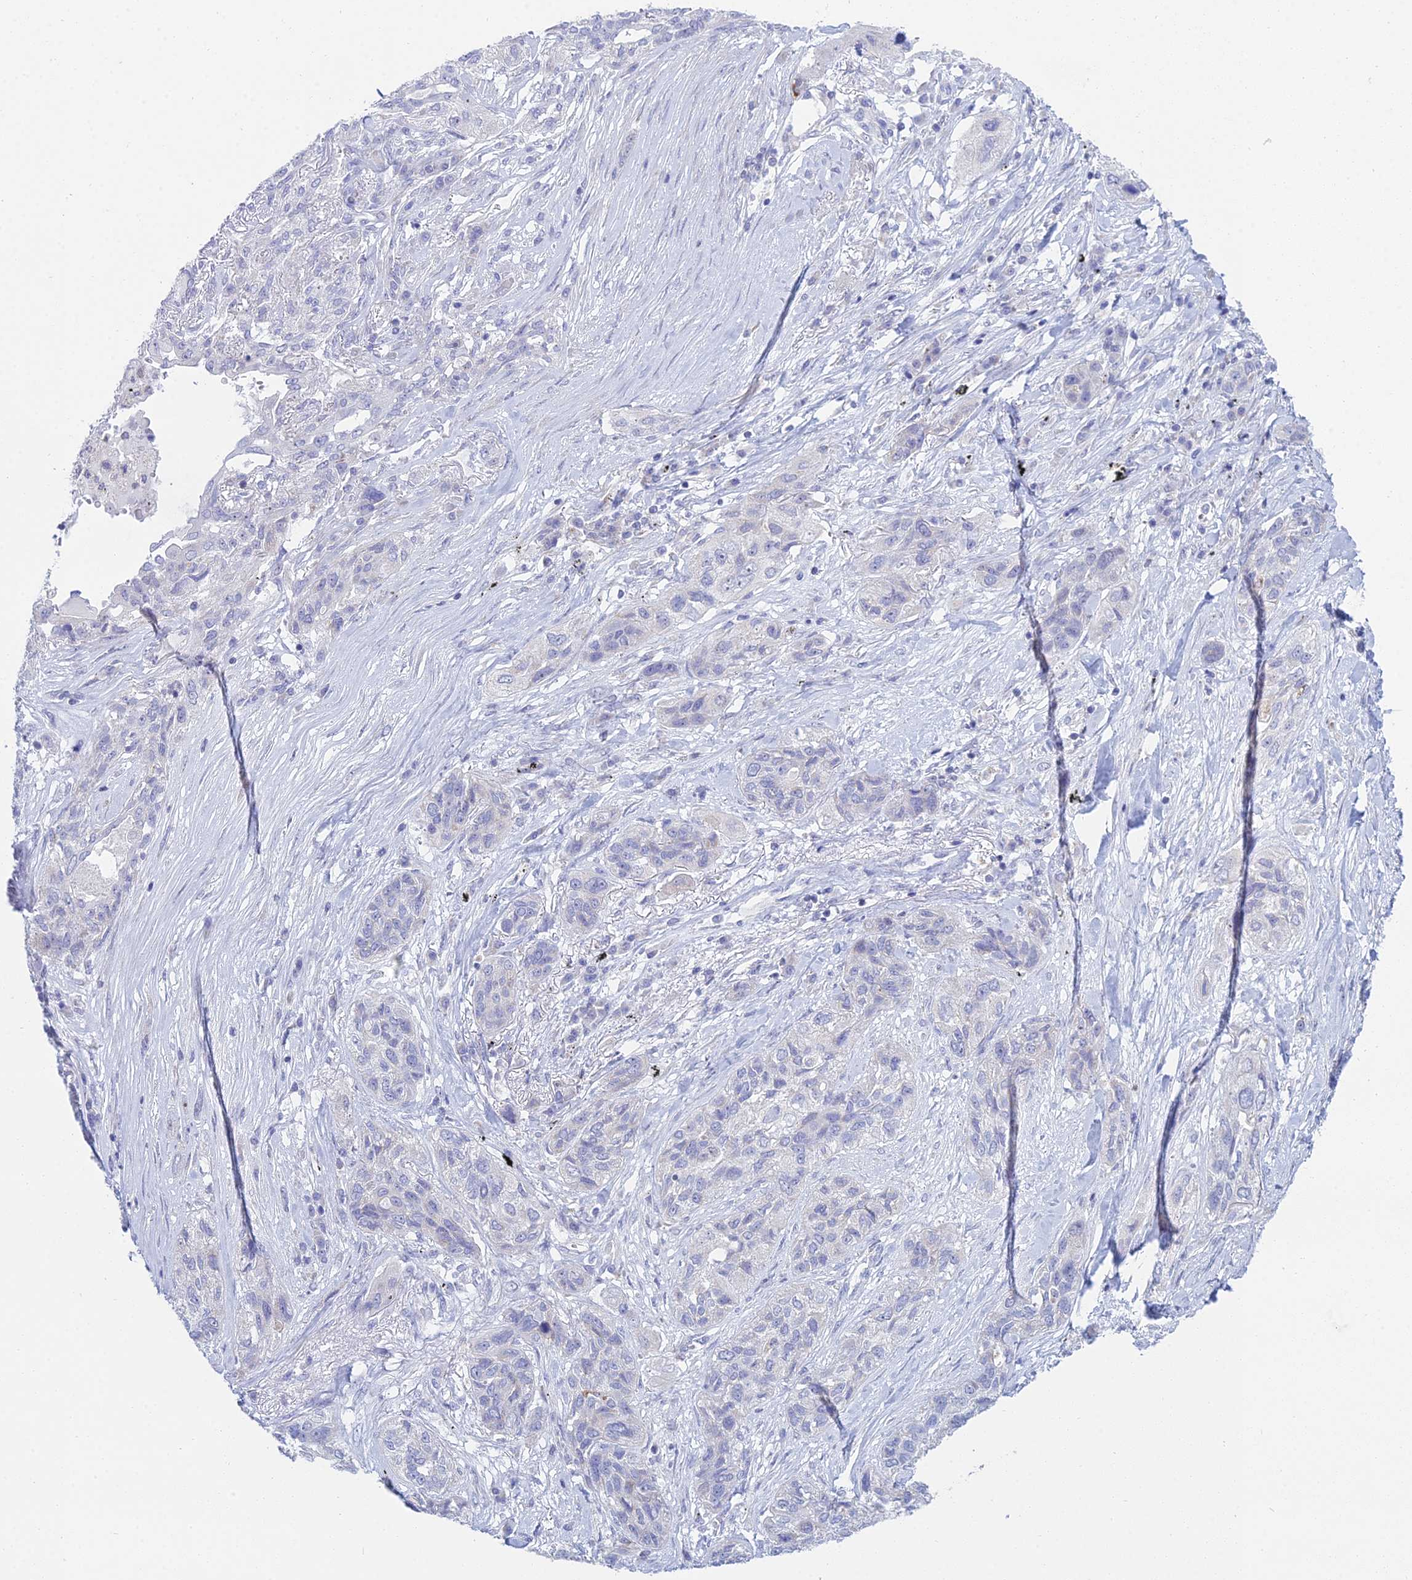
{"staining": {"intensity": "negative", "quantity": "none", "location": "none"}, "tissue": "lung cancer", "cell_type": "Tumor cells", "image_type": "cancer", "snomed": [{"axis": "morphology", "description": "Squamous cell carcinoma, NOS"}, {"axis": "topography", "description": "Lung"}], "caption": "There is no significant positivity in tumor cells of lung squamous cell carcinoma.", "gene": "PRR13", "patient": {"sex": "female", "age": 70}}